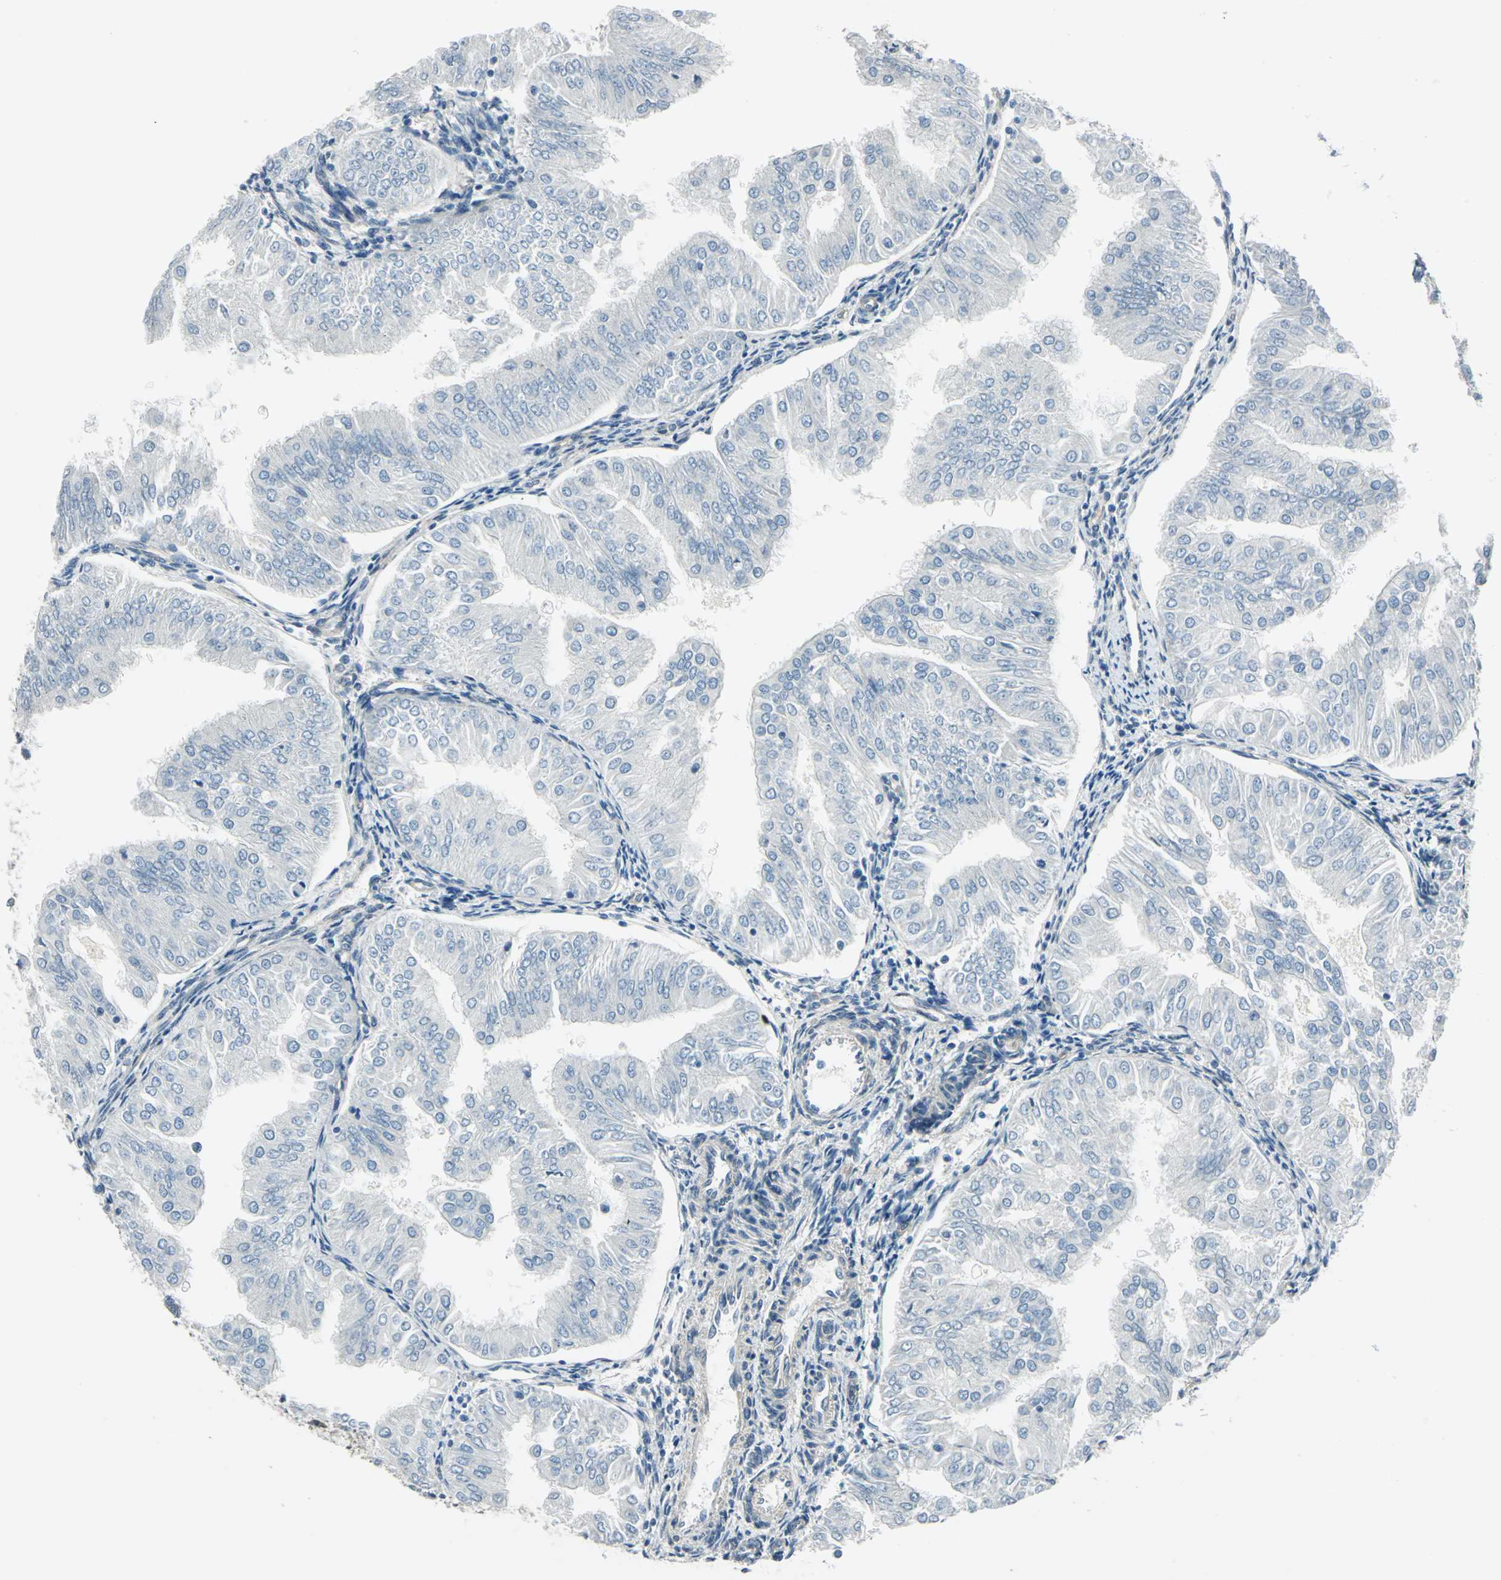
{"staining": {"intensity": "negative", "quantity": "none", "location": "none"}, "tissue": "endometrial cancer", "cell_type": "Tumor cells", "image_type": "cancer", "snomed": [{"axis": "morphology", "description": "Adenocarcinoma, NOS"}, {"axis": "topography", "description": "Endometrium"}], "caption": "The histopathology image displays no staining of tumor cells in adenocarcinoma (endometrial).", "gene": "CDC42EP1", "patient": {"sex": "female", "age": 53}}